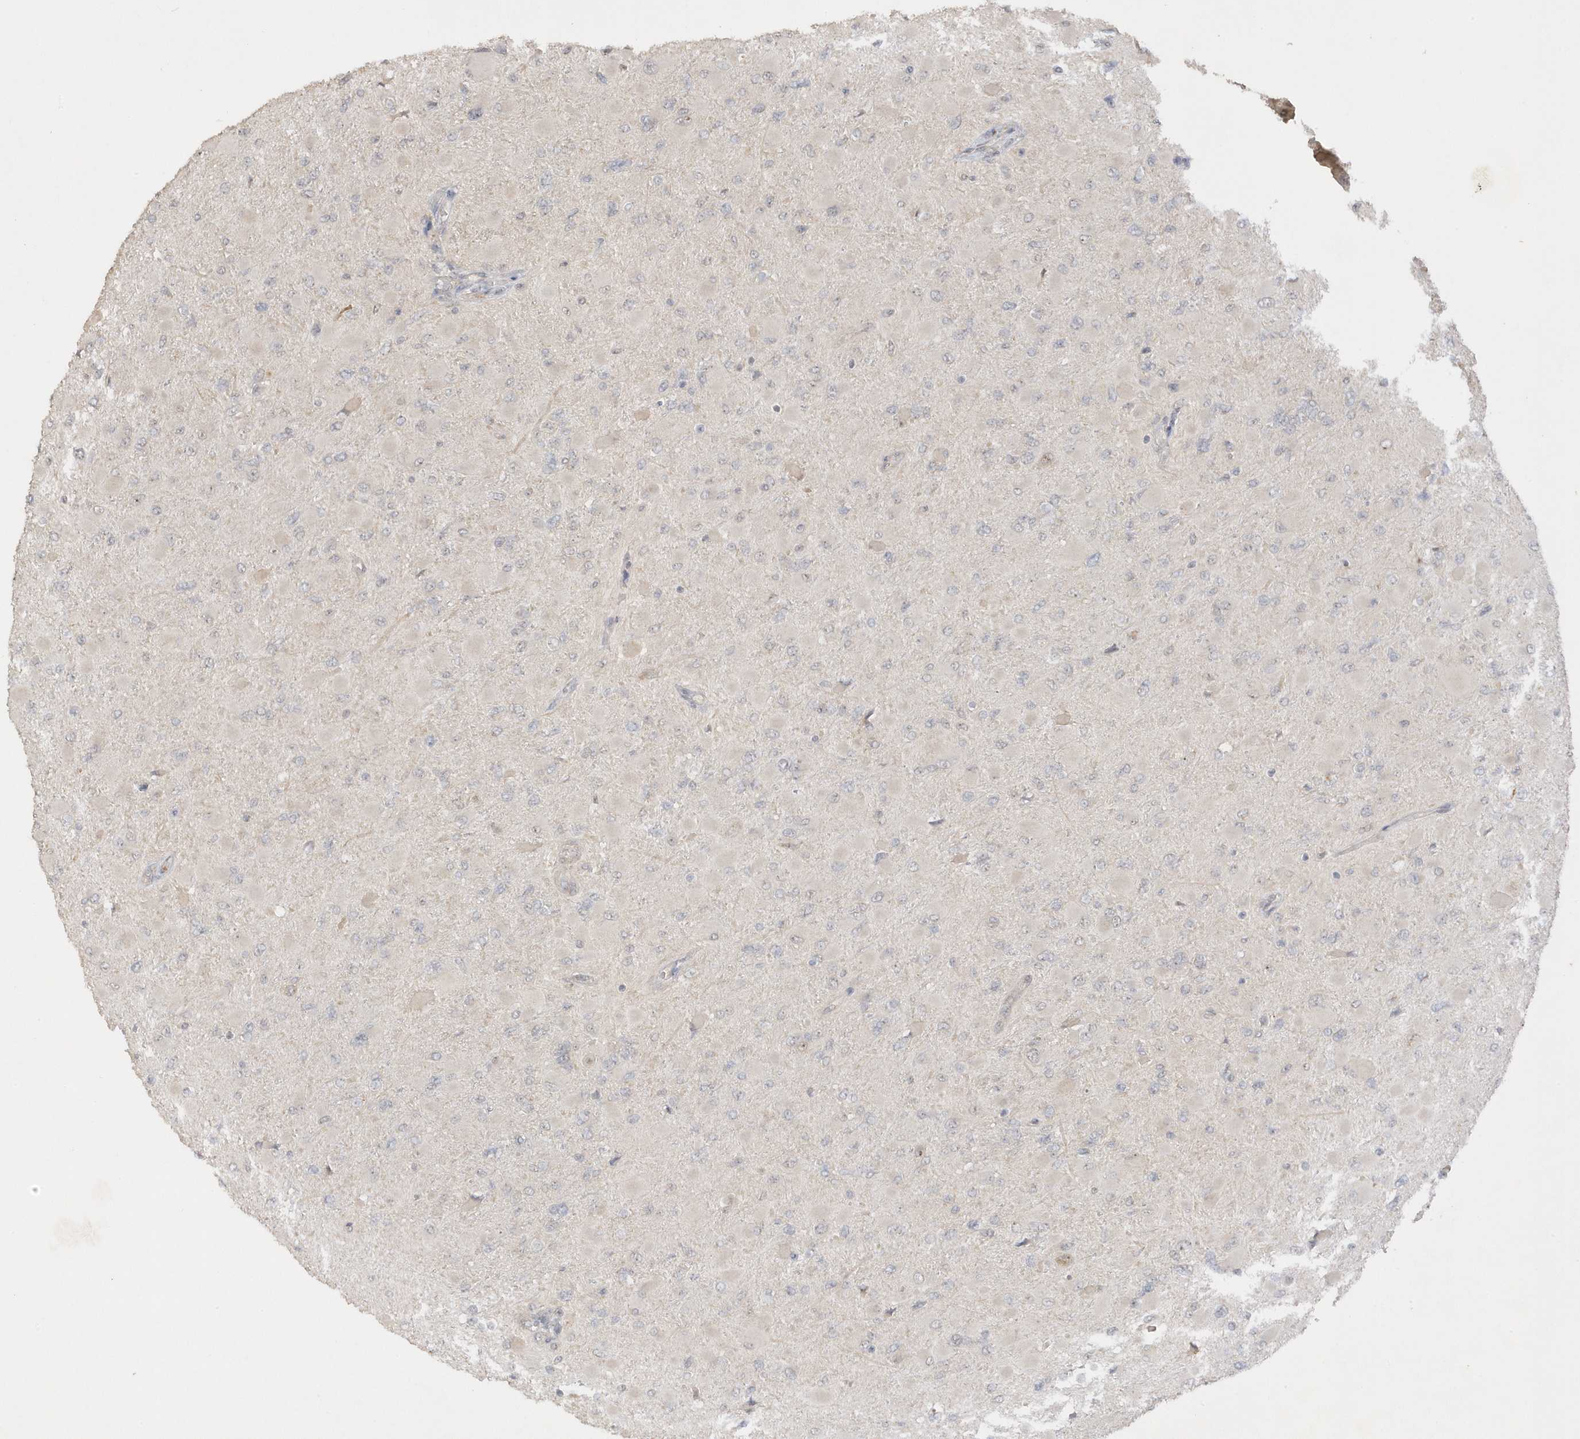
{"staining": {"intensity": "negative", "quantity": "none", "location": "none"}, "tissue": "glioma", "cell_type": "Tumor cells", "image_type": "cancer", "snomed": [{"axis": "morphology", "description": "Glioma, malignant, High grade"}, {"axis": "topography", "description": "Cerebral cortex"}], "caption": "The immunohistochemistry micrograph has no significant positivity in tumor cells of malignant high-grade glioma tissue.", "gene": "DDX18", "patient": {"sex": "female", "age": 36}}